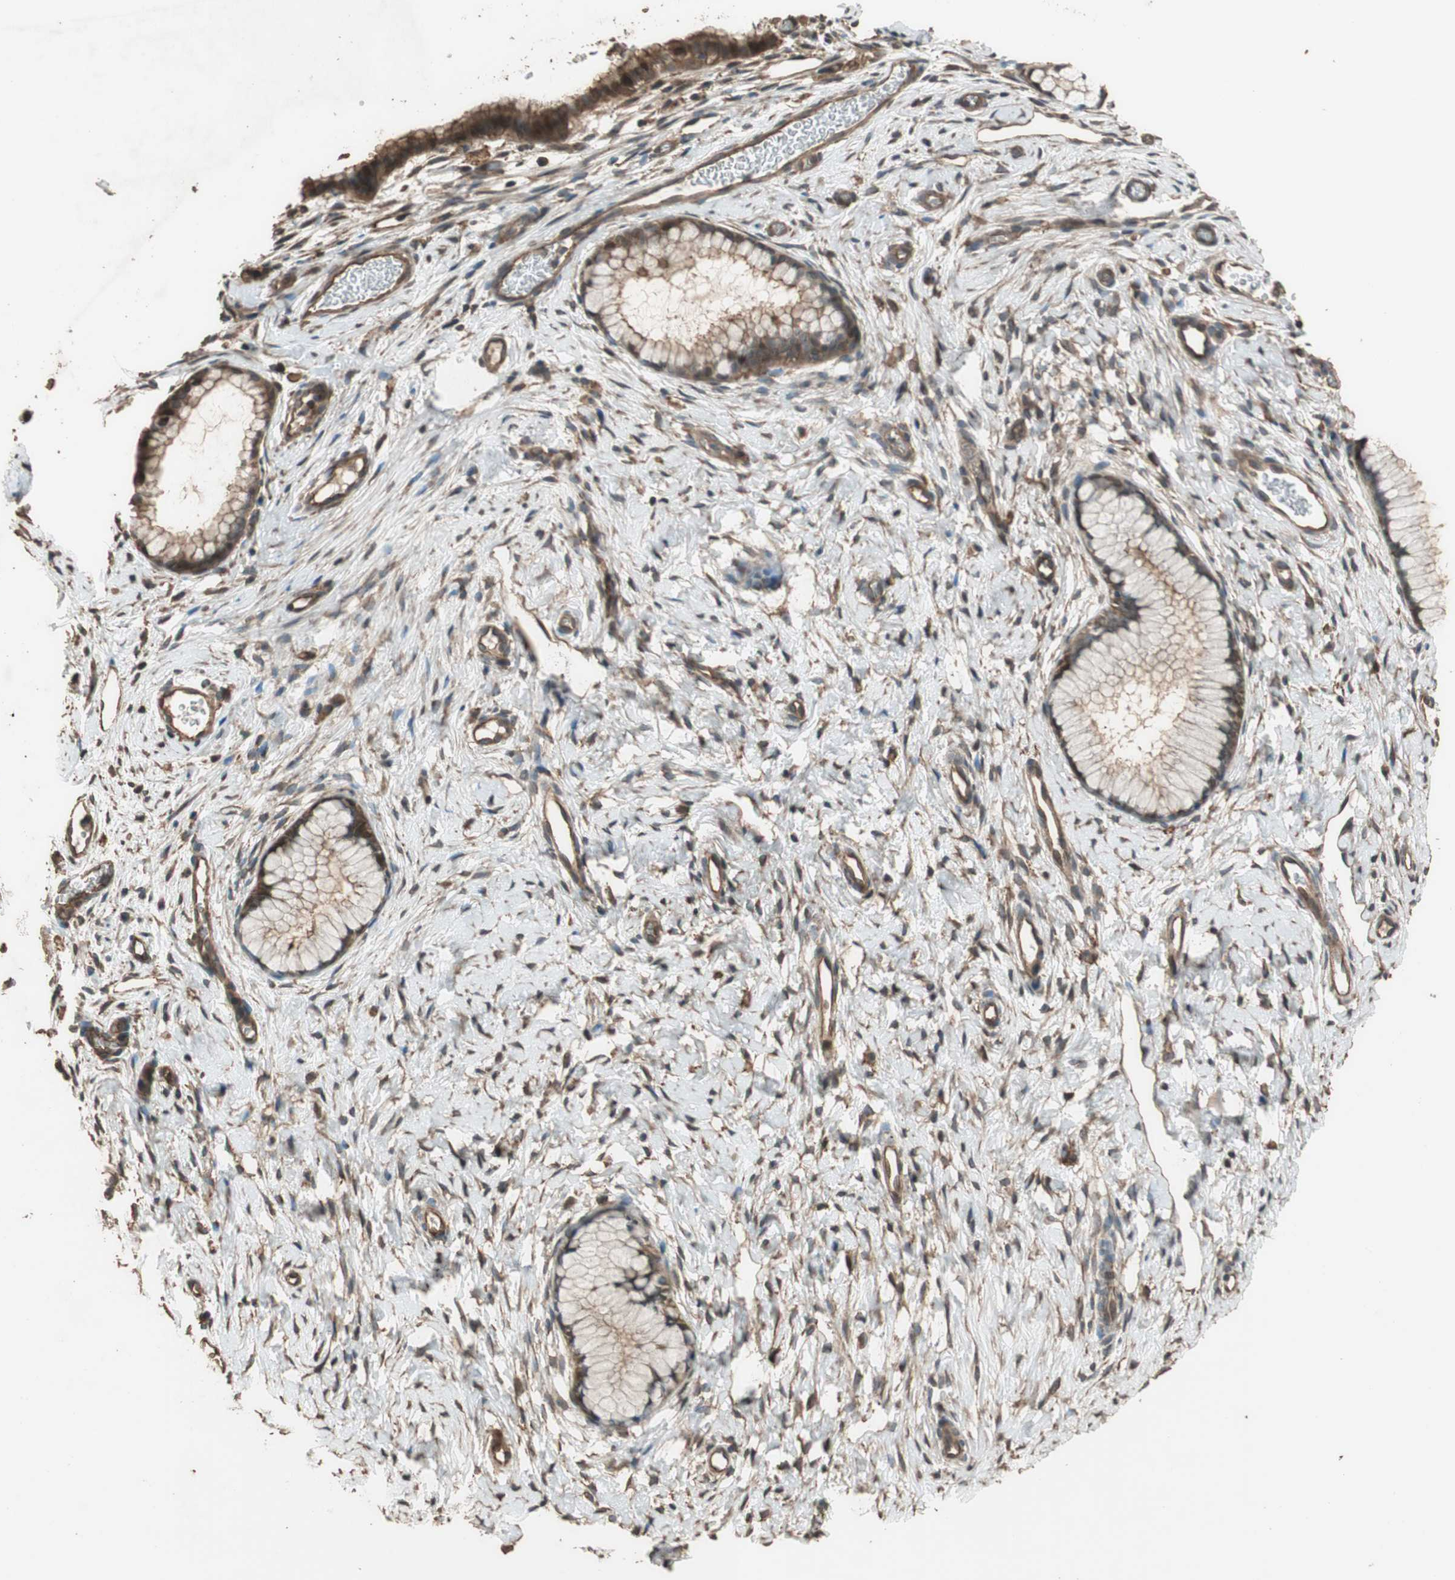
{"staining": {"intensity": "moderate", "quantity": ">75%", "location": "cytoplasmic/membranous"}, "tissue": "cervix", "cell_type": "Glandular cells", "image_type": "normal", "snomed": [{"axis": "morphology", "description": "Normal tissue, NOS"}, {"axis": "topography", "description": "Cervix"}], "caption": "A micrograph showing moderate cytoplasmic/membranous staining in about >75% of glandular cells in benign cervix, as visualized by brown immunohistochemical staining.", "gene": "MST1R", "patient": {"sex": "female", "age": 65}}